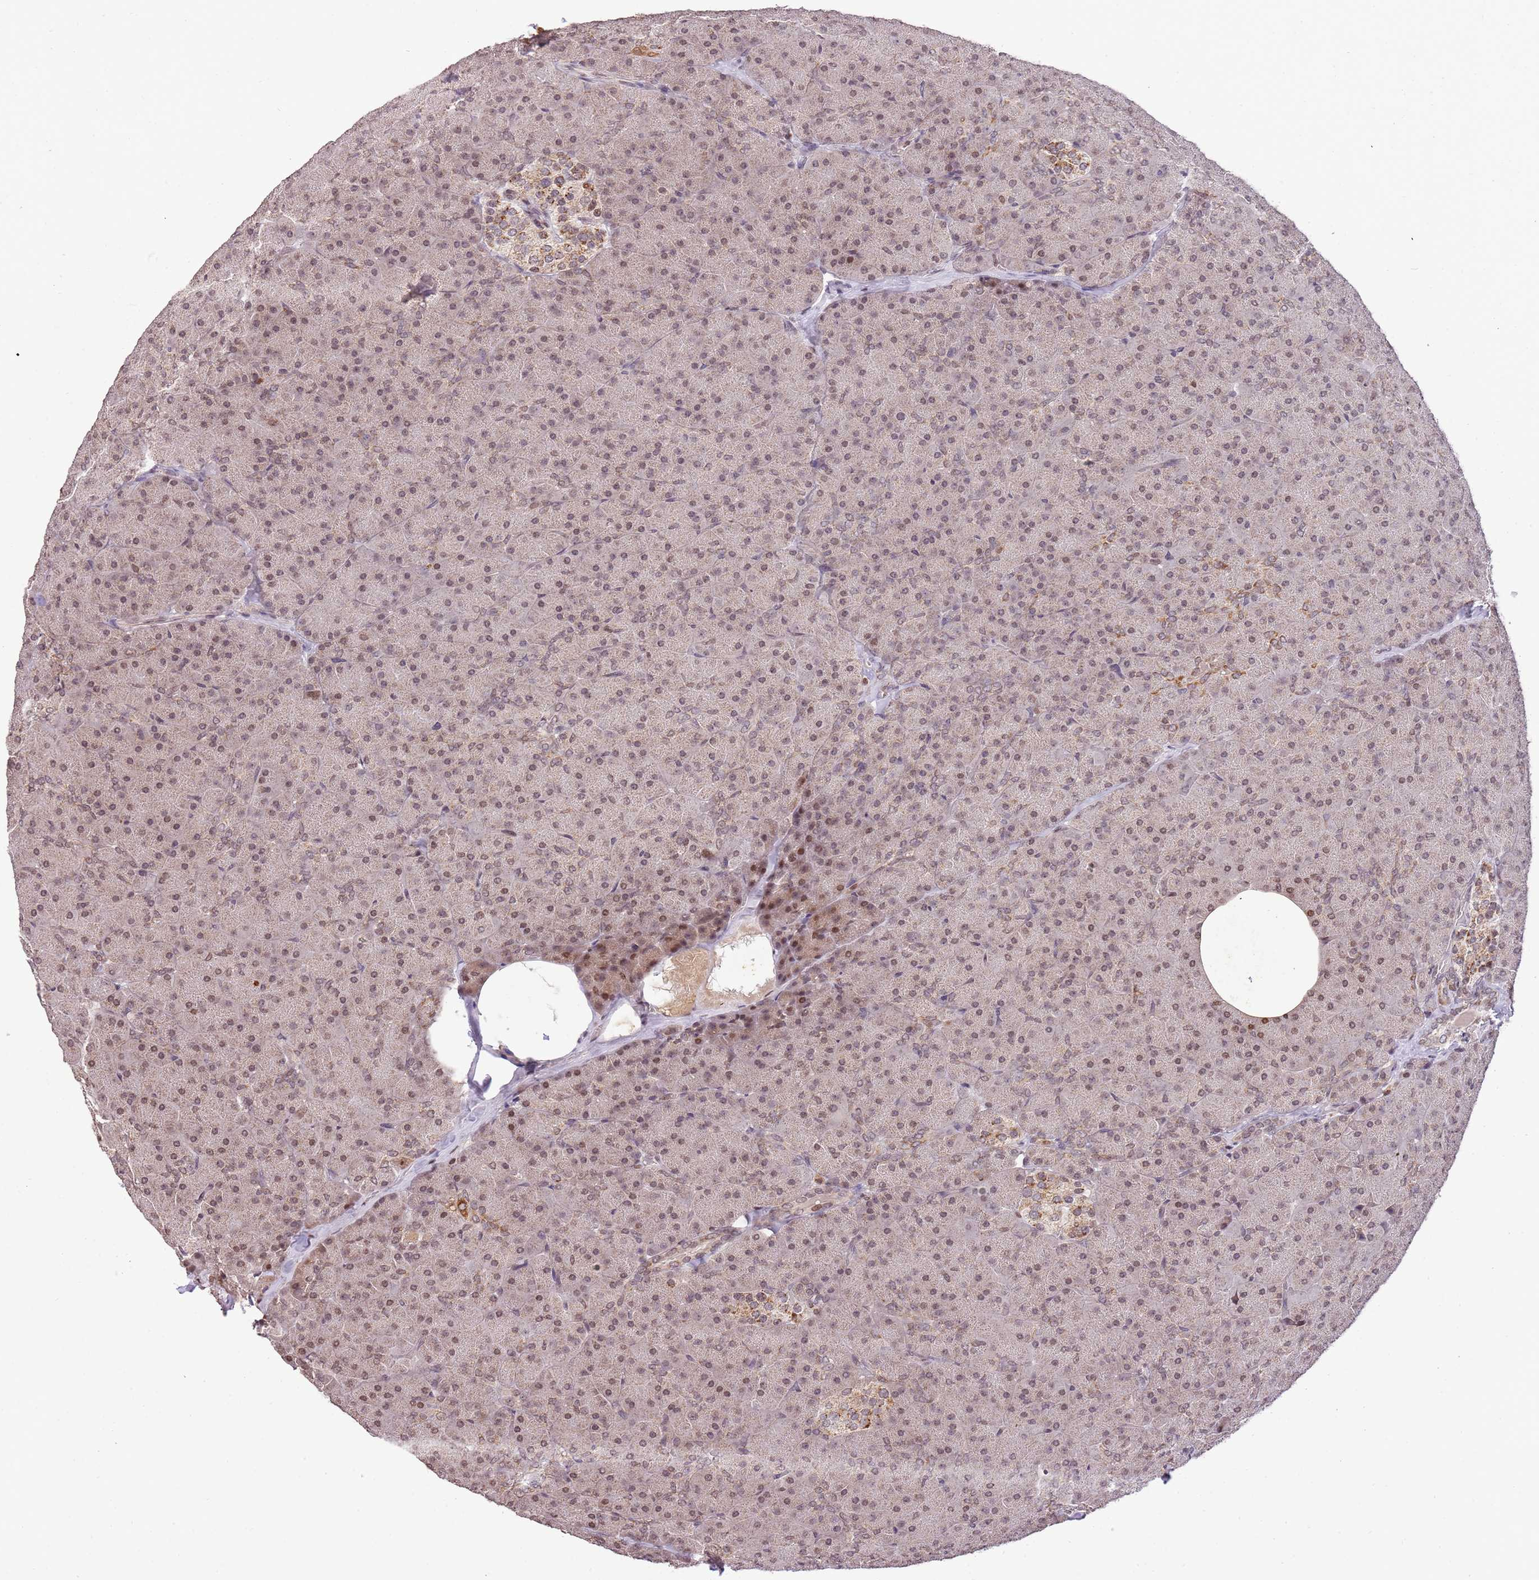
{"staining": {"intensity": "weak", "quantity": ">75%", "location": "cytoplasmic/membranous,nuclear"}, "tissue": "pancreas", "cell_type": "Exocrine glandular cells", "image_type": "normal", "snomed": [{"axis": "morphology", "description": "Normal tissue, NOS"}, {"axis": "topography", "description": "Pancreas"}], "caption": "High-magnification brightfield microscopy of benign pancreas stained with DAB (brown) and counterstained with hematoxylin (blue). exocrine glandular cells exhibit weak cytoplasmic/membranous,nuclear expression is identified in approximately>75% of cells.", "gene": "SAMSN1", "patient": {"sex": "male", "age": 36}}